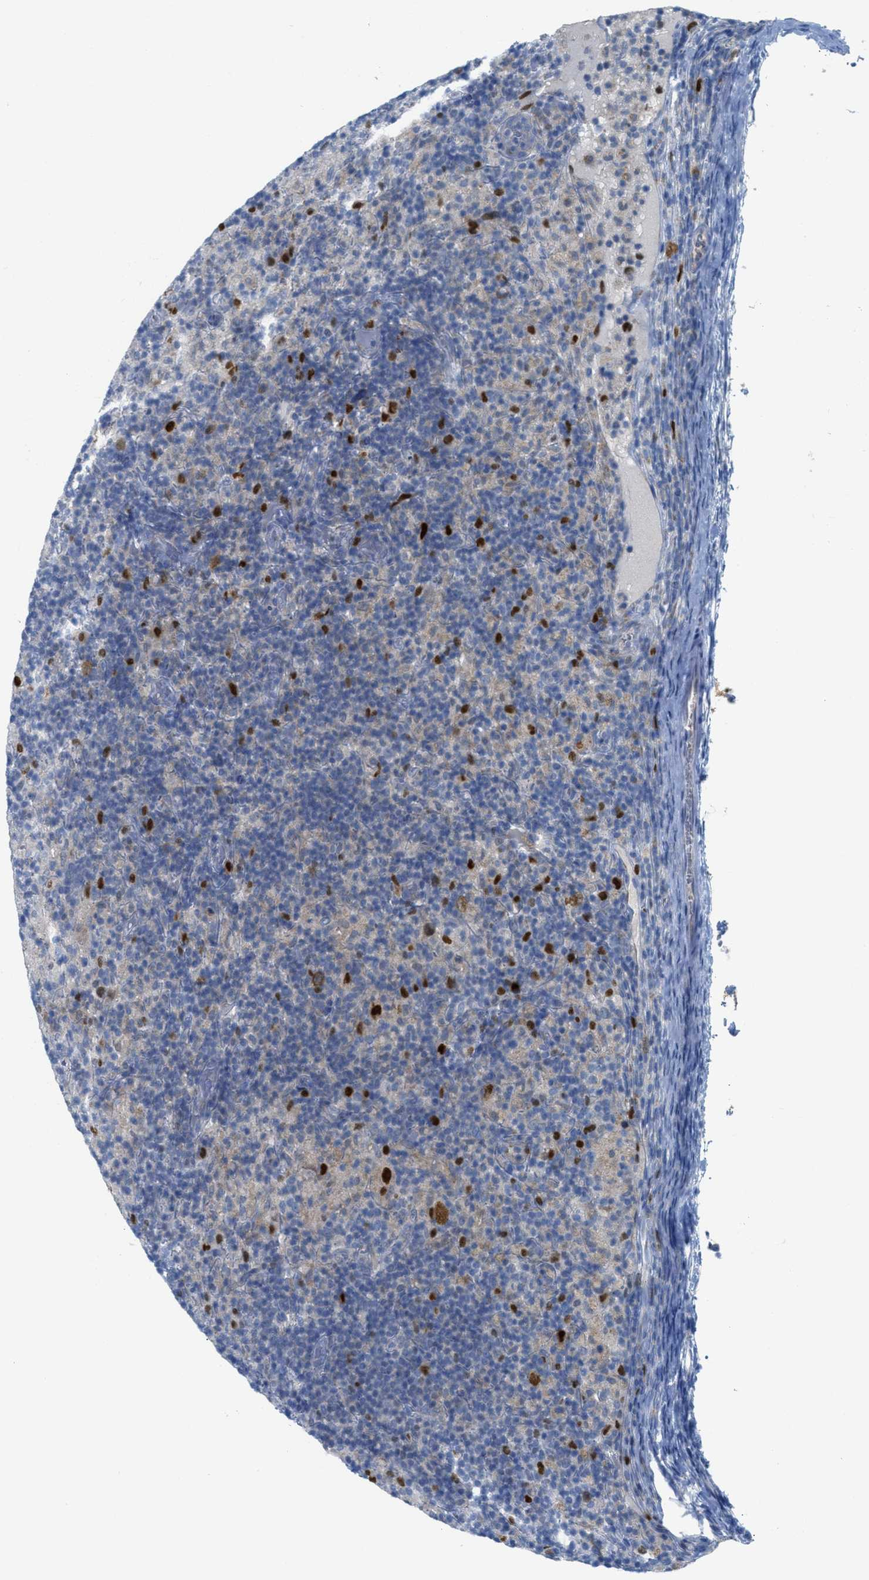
{"staining": {"intensity": "strong", "quantity": "25%-75%", "location": "nuclear"}, "tissue": "lymphoma", "cell_type": "Tumor cells", "image_type": "cancer", "snomed": [{"axis": "morphology", "description": "Hodgkin's disease, NOS"}, {"axis": "topography", "description": "Lymph node"}], "caption": "Tumor cells exhibit strong nuclear staining in about 25%-75% of cells in lymphoma.", "gene": "ORC6", "patient": {"sex": "male", "age": 70}}